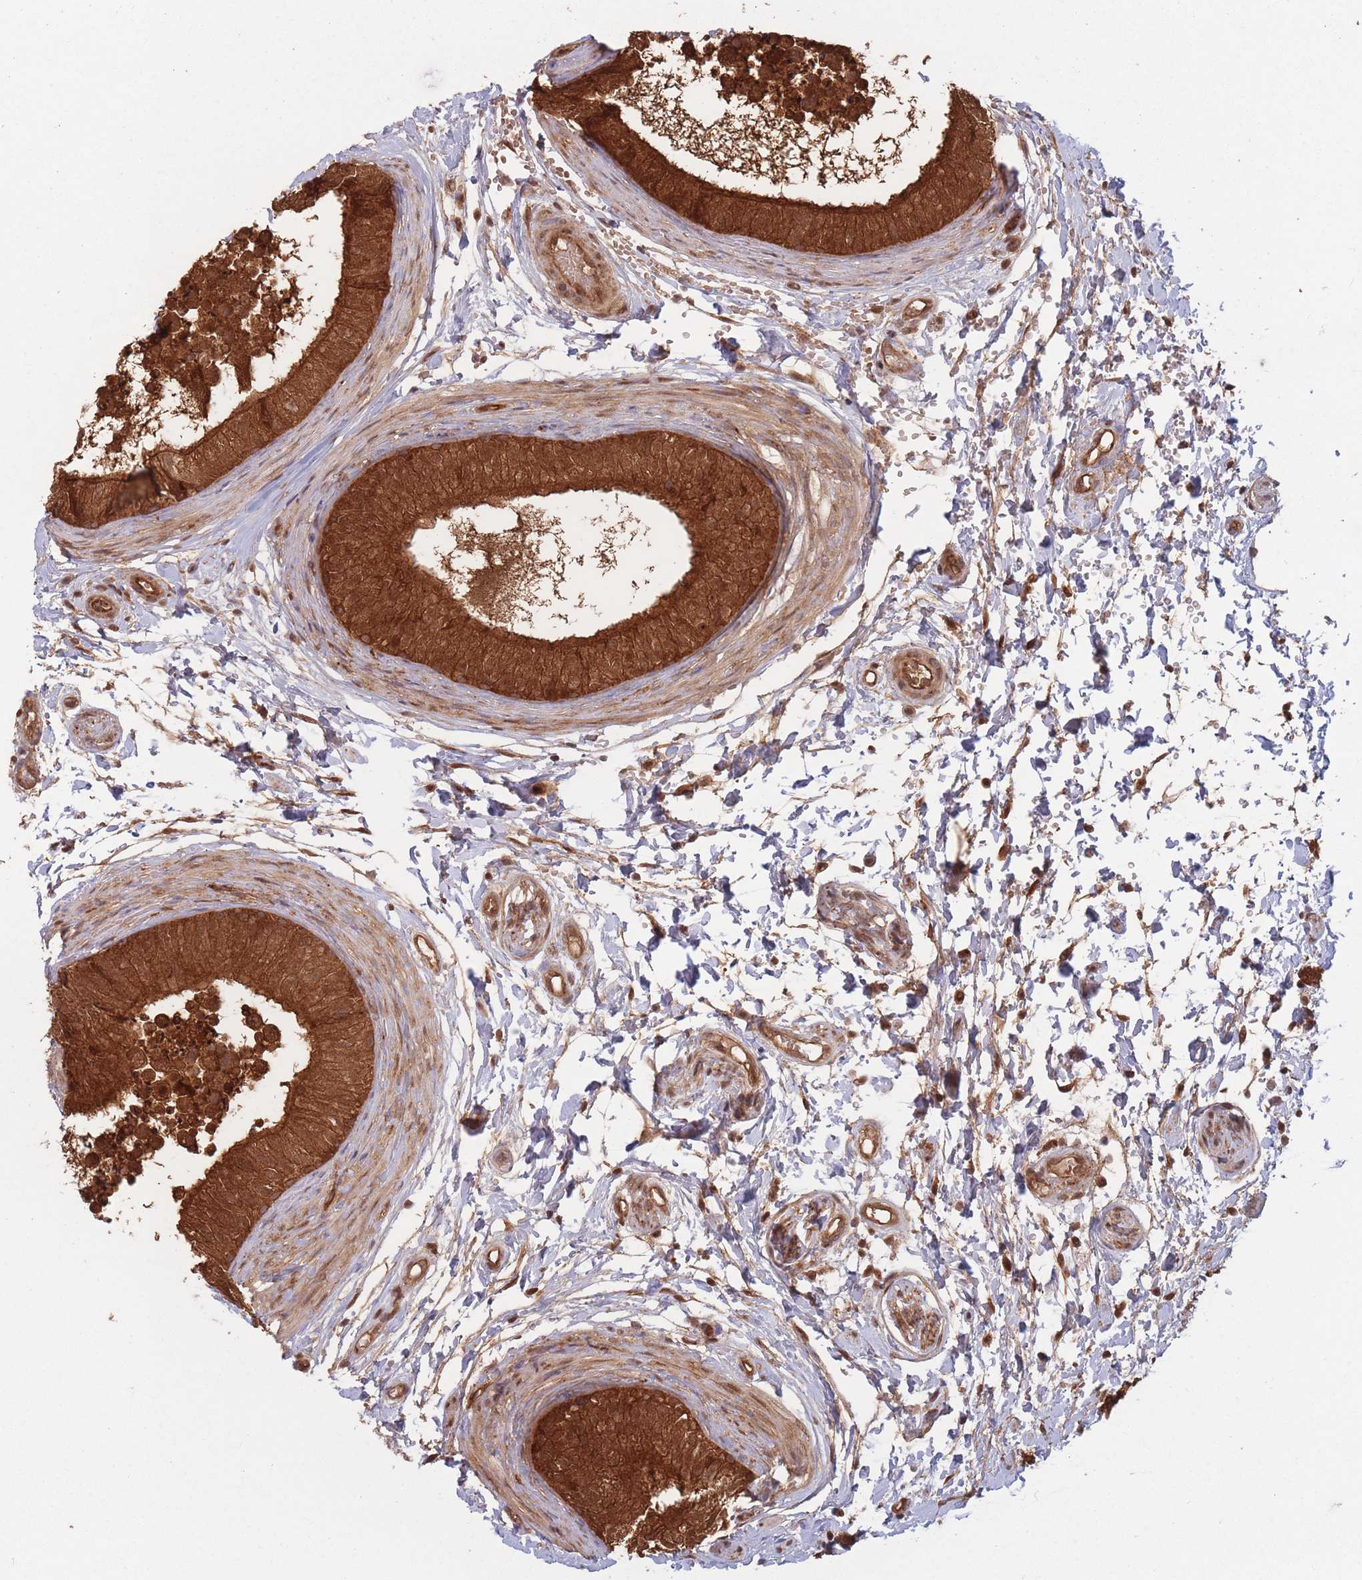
{"staining": {"intensity": "strong", "quantity": ">75%", "location": "cytoplasmic/membranous"}, "tissue": "epididymis", "cell_type": "Glandular cells", "image_type": "normal", "snomed": [{"axis": "morphology", "description": "Normal tissue, NOS"}, {"axis": "topography", "description": "Epididymis"}], "caption": "High-magnification brightfield microscopy of normal epididymis stained with DAB (brown) and counterstained with hematoxylin (blue). glandular cells exhibit strong cytoplasmic/membranous expression is identified in approximately>75% of cells.", "gene": "PODXL2", "patient": {"sex": "male", "age": 15}}